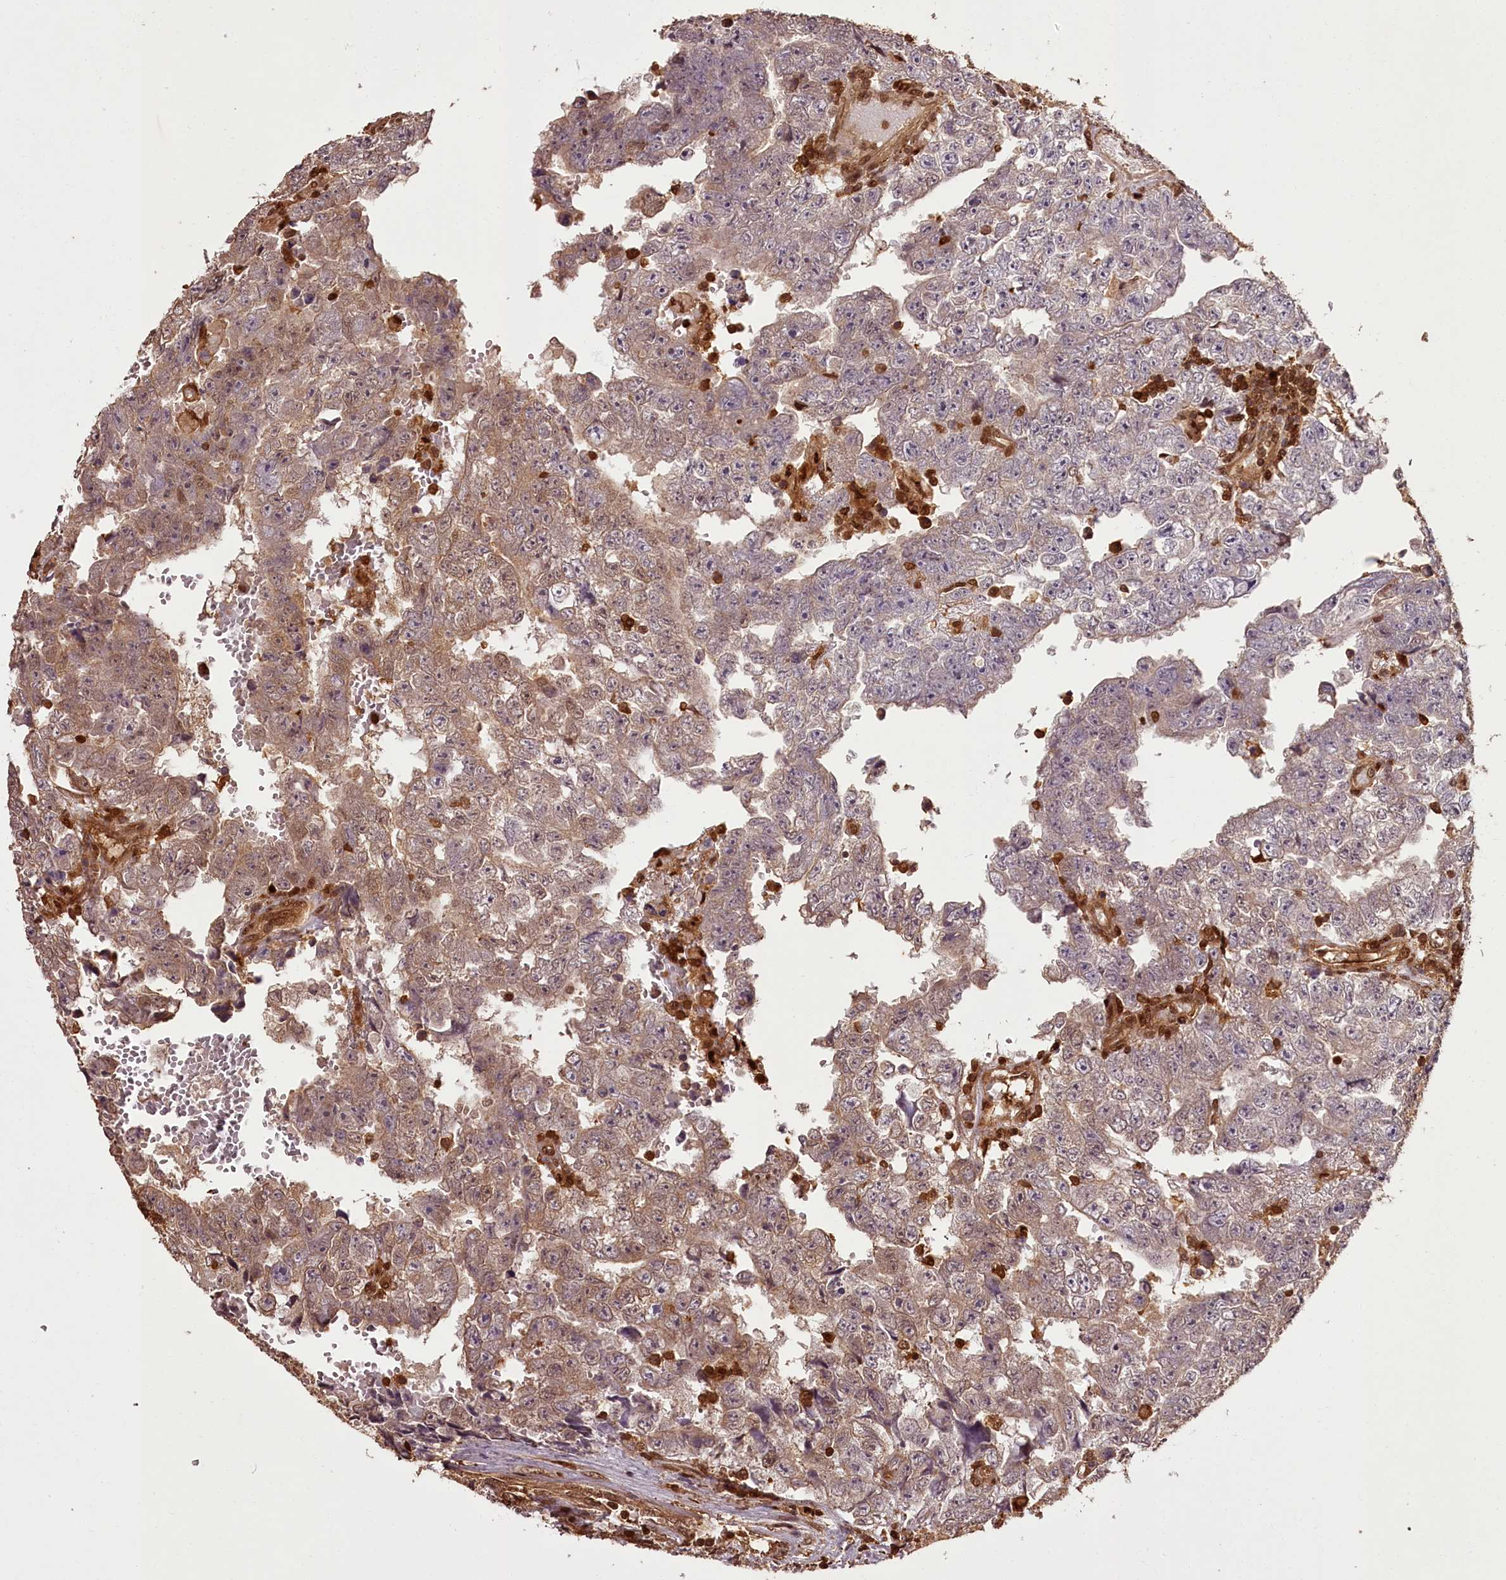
{"staining": {"intensity": "weak", "quantity": "25%-75%", "location": "cytoplasmic/membranous"}, "tissue": "testis cancer", "cell_type": "Tumor cells", "image_type": "cancer", "snomed": [{"axis": "morphology", "description": "Carcinoma, Embryonal, NOS"}, {"axis": "topography", "description": "Testis"}], "caption": "The photomicrograph shows staining of embryonal carcinoma (testis), revealing weak cytoplasmic/membranous protein positivity (brown color) within tumor cells.", "gene": "NPRL2", "patient": {"sex": "male", "age": 25}}